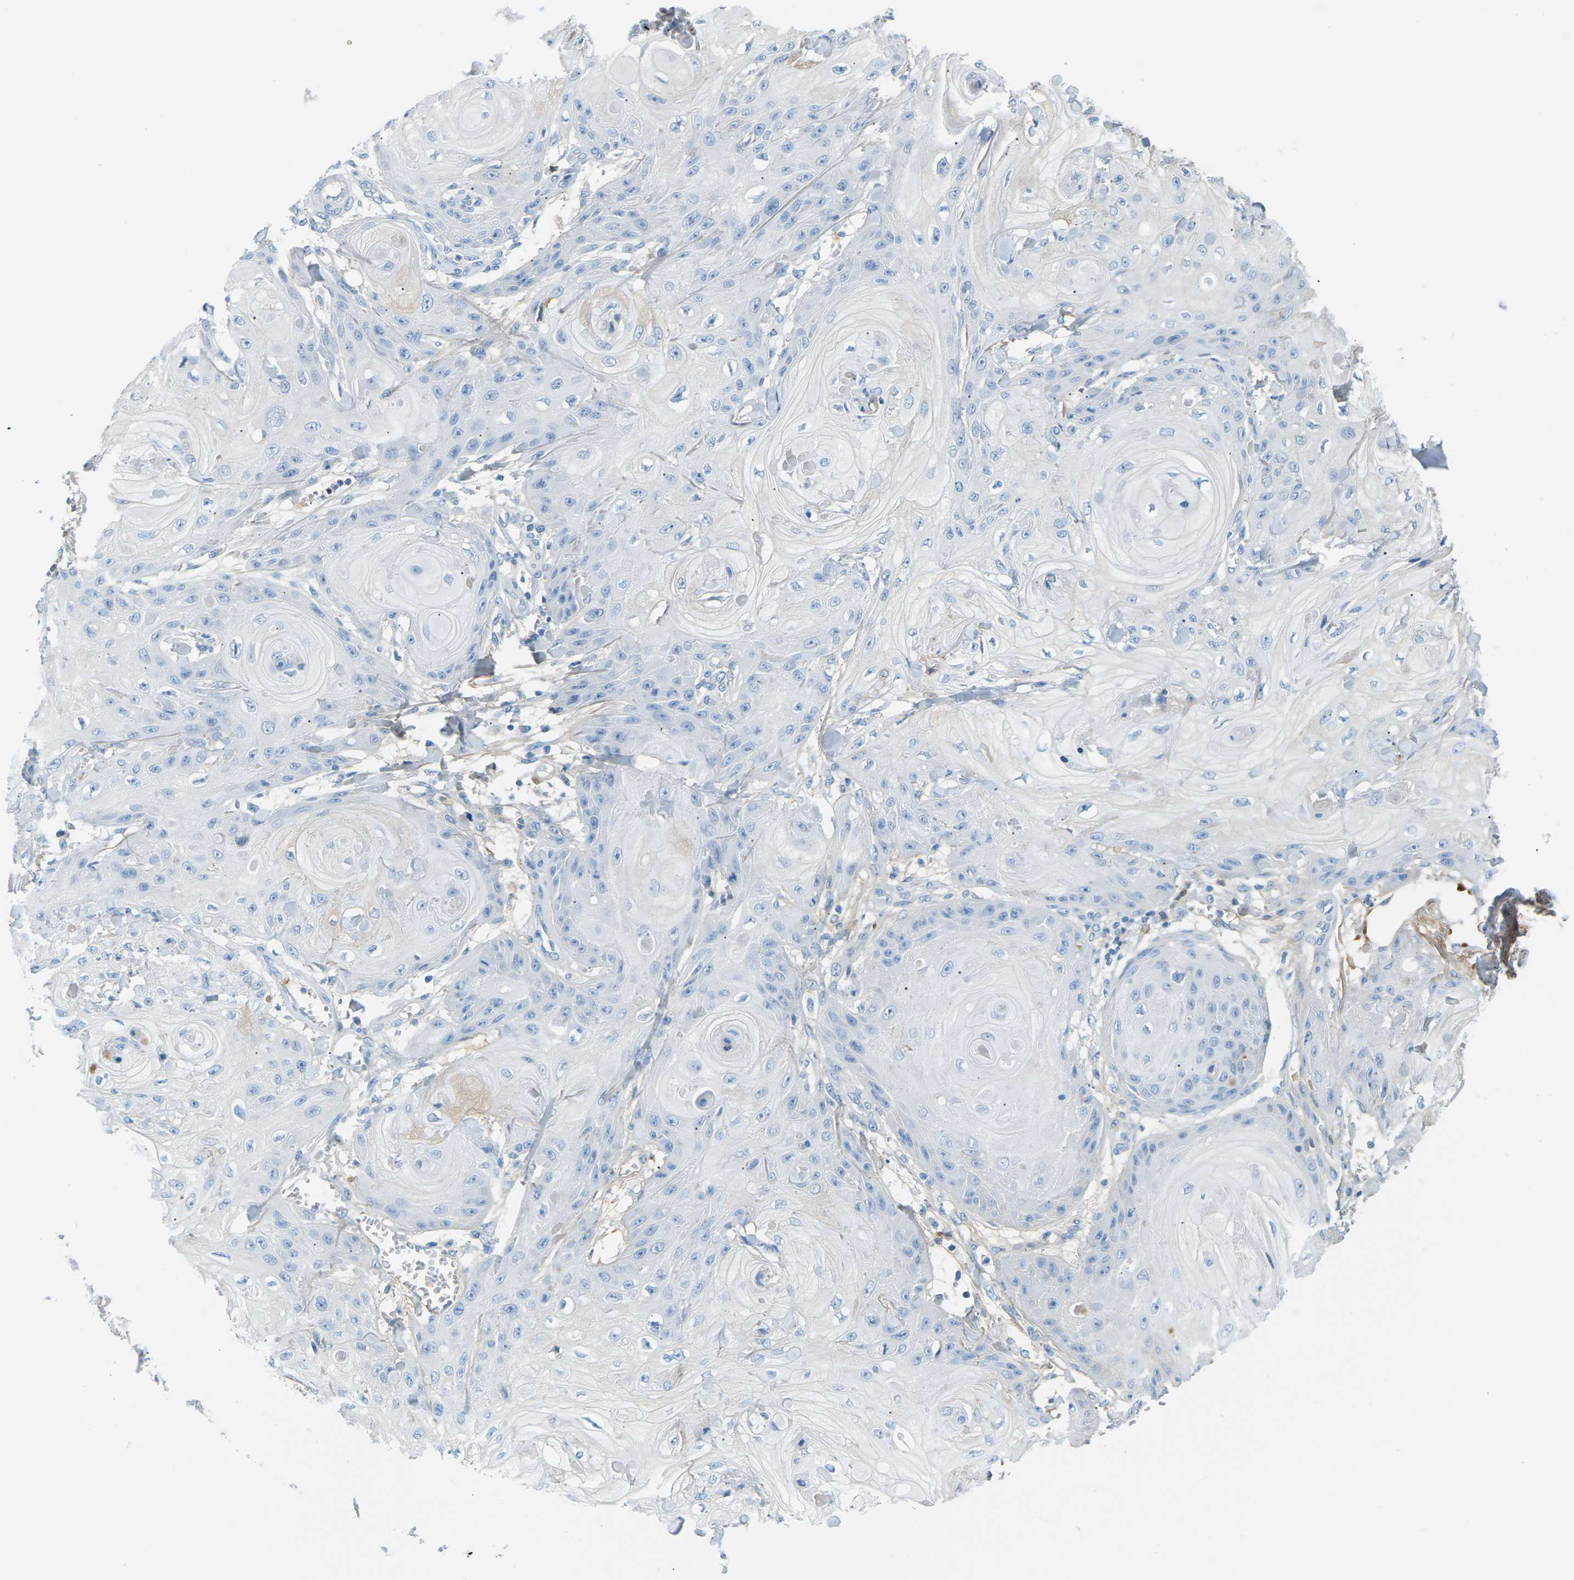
{"staining": {"intensity": "negative", "quantity": "none", "location": "none"}, "tissue": "skin cancer", "cell_type": "Tumor cells", "image_type": "cancer", "snomed": [{"axis": "morphology", "description": "Squamous cell carcinoma, NOS"}, {"axis": "topography", "description": "Skin"}], "caption": "Immunohistochemistry (IHC) micrograph of human skin cancer stained for a protein (brown), which exhibits no expression in tumor cells.", "gene": "CFI", "patient": {"sex": "male", "age": 74}}